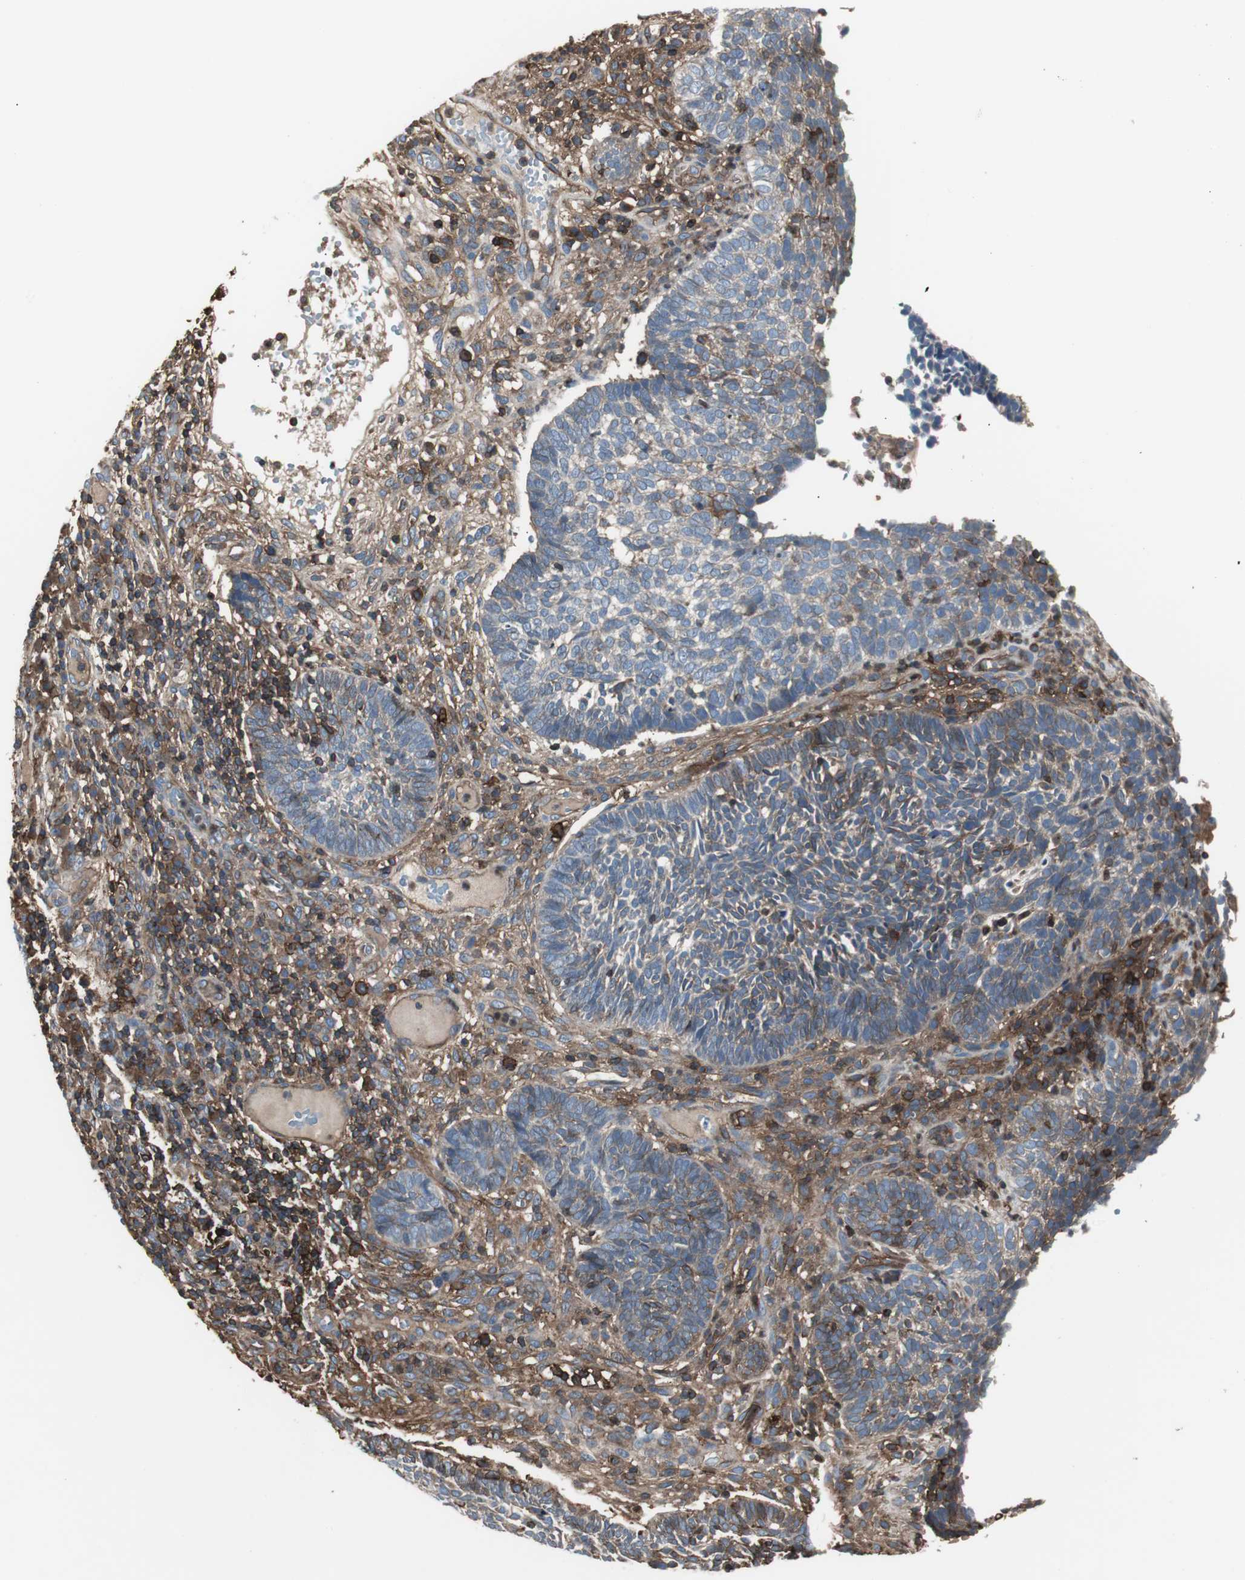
{"staining": {"intensity": "moderate", "quantity": "<25%", "location": "cytoplasmic/membranous"}, "tissue": "skin cancer", "cell_type": "Tumor cells", "image_type": "cancer", "snomed": [{"axis": "morphology", "description": "Normal tissue, NOS"}, {"axis": "morphology", "description": "Basal cell carcinoma"}, {"axis": "topography", "description": "Skin"}], "caption": "Brown immunohistochemical staining in skin basal cell carcinoma displays moderate cytoplasmic/membranous expression in approximately <25% of tumor cells.", "gene": "B2M", "patient": {"sex": "male", "age": 87}}